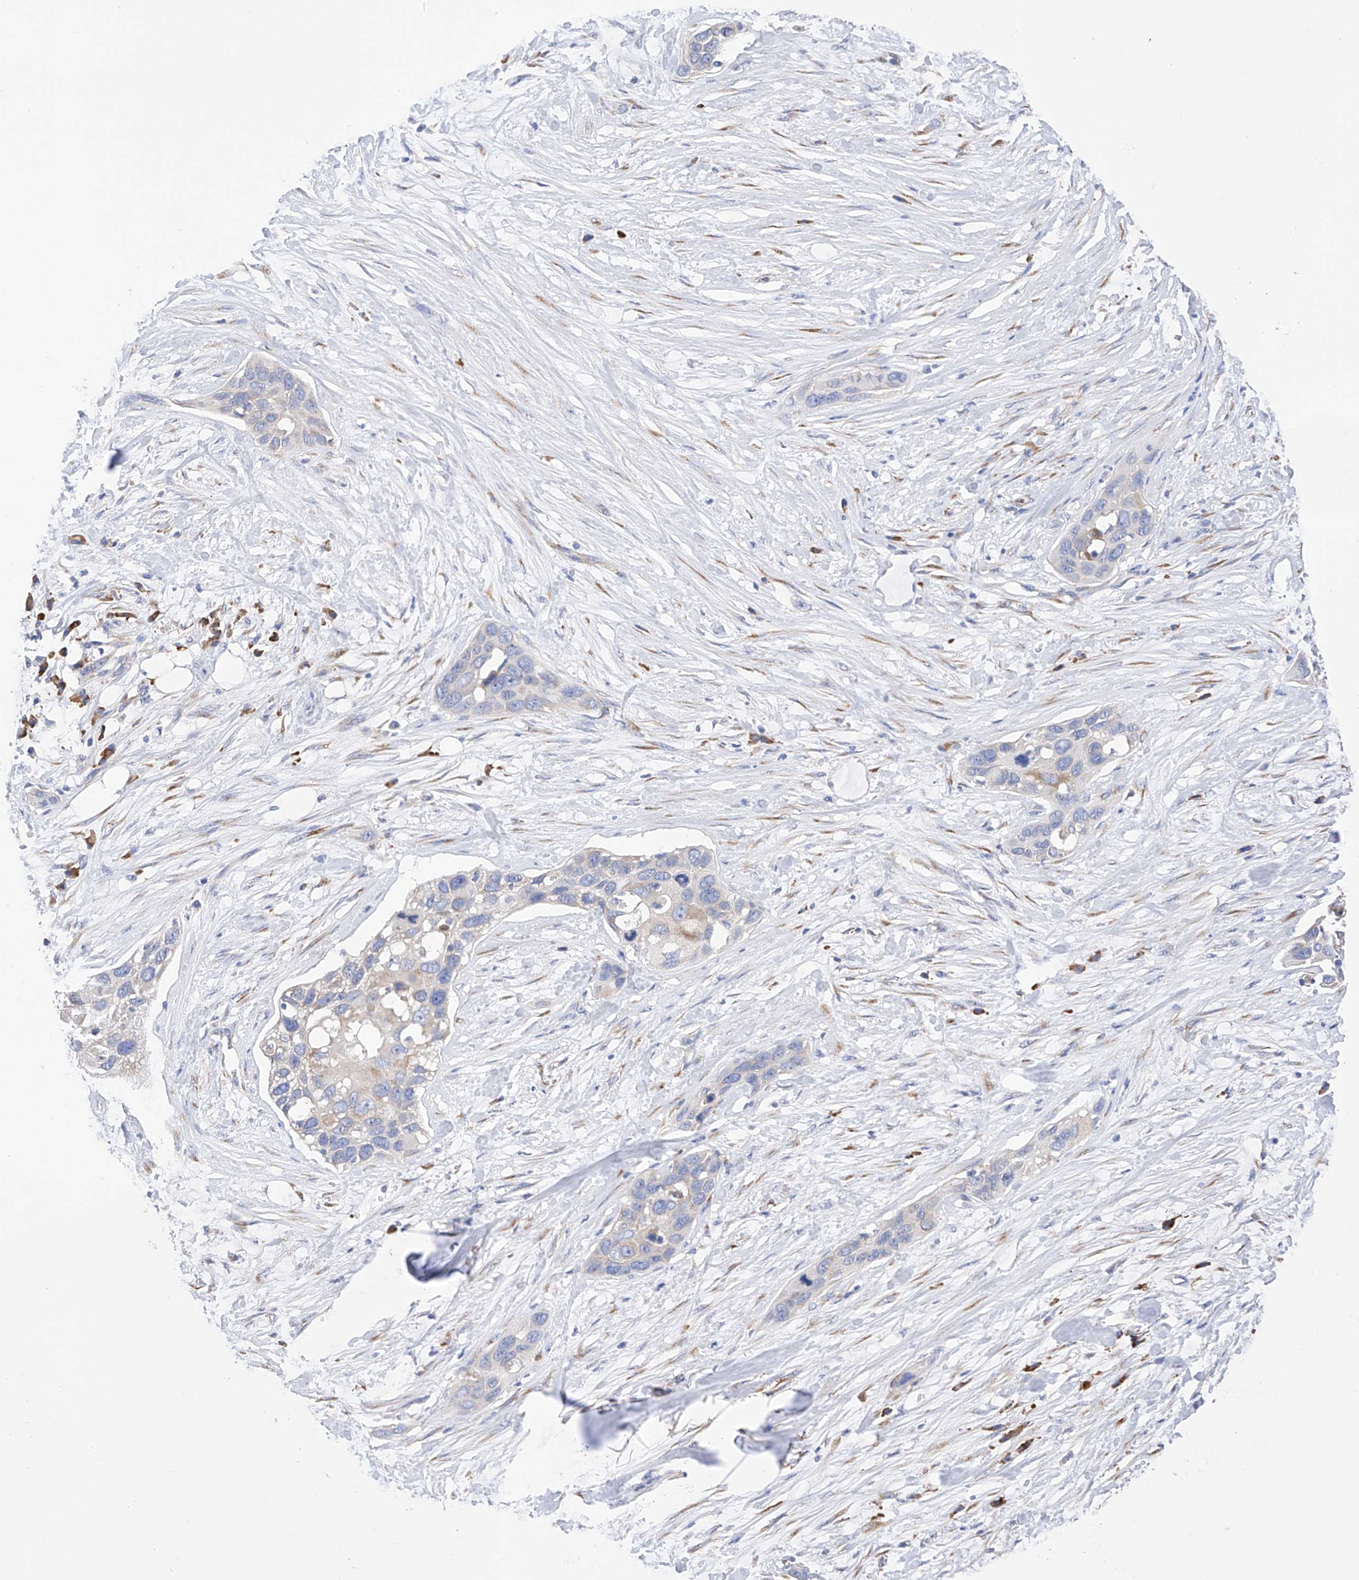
{"staining": {"intensity": "negative", "quantity": "none", "location": "none"}, "tissue": "pancreatic cancer", "cell_type": "Tumor cells", "image_type": "cancer", "snomed": [{"axis": "morphology", "description": "Adenocarcinoma, NOS"}, {"axis": "topography", "description": "Pancreas"}], "caption": "The micrograph exhibits no staining of tumor cells in pancreatic cancer.", "gene": "PDIA5", "patient": {"sex": "female", "age": 60}}